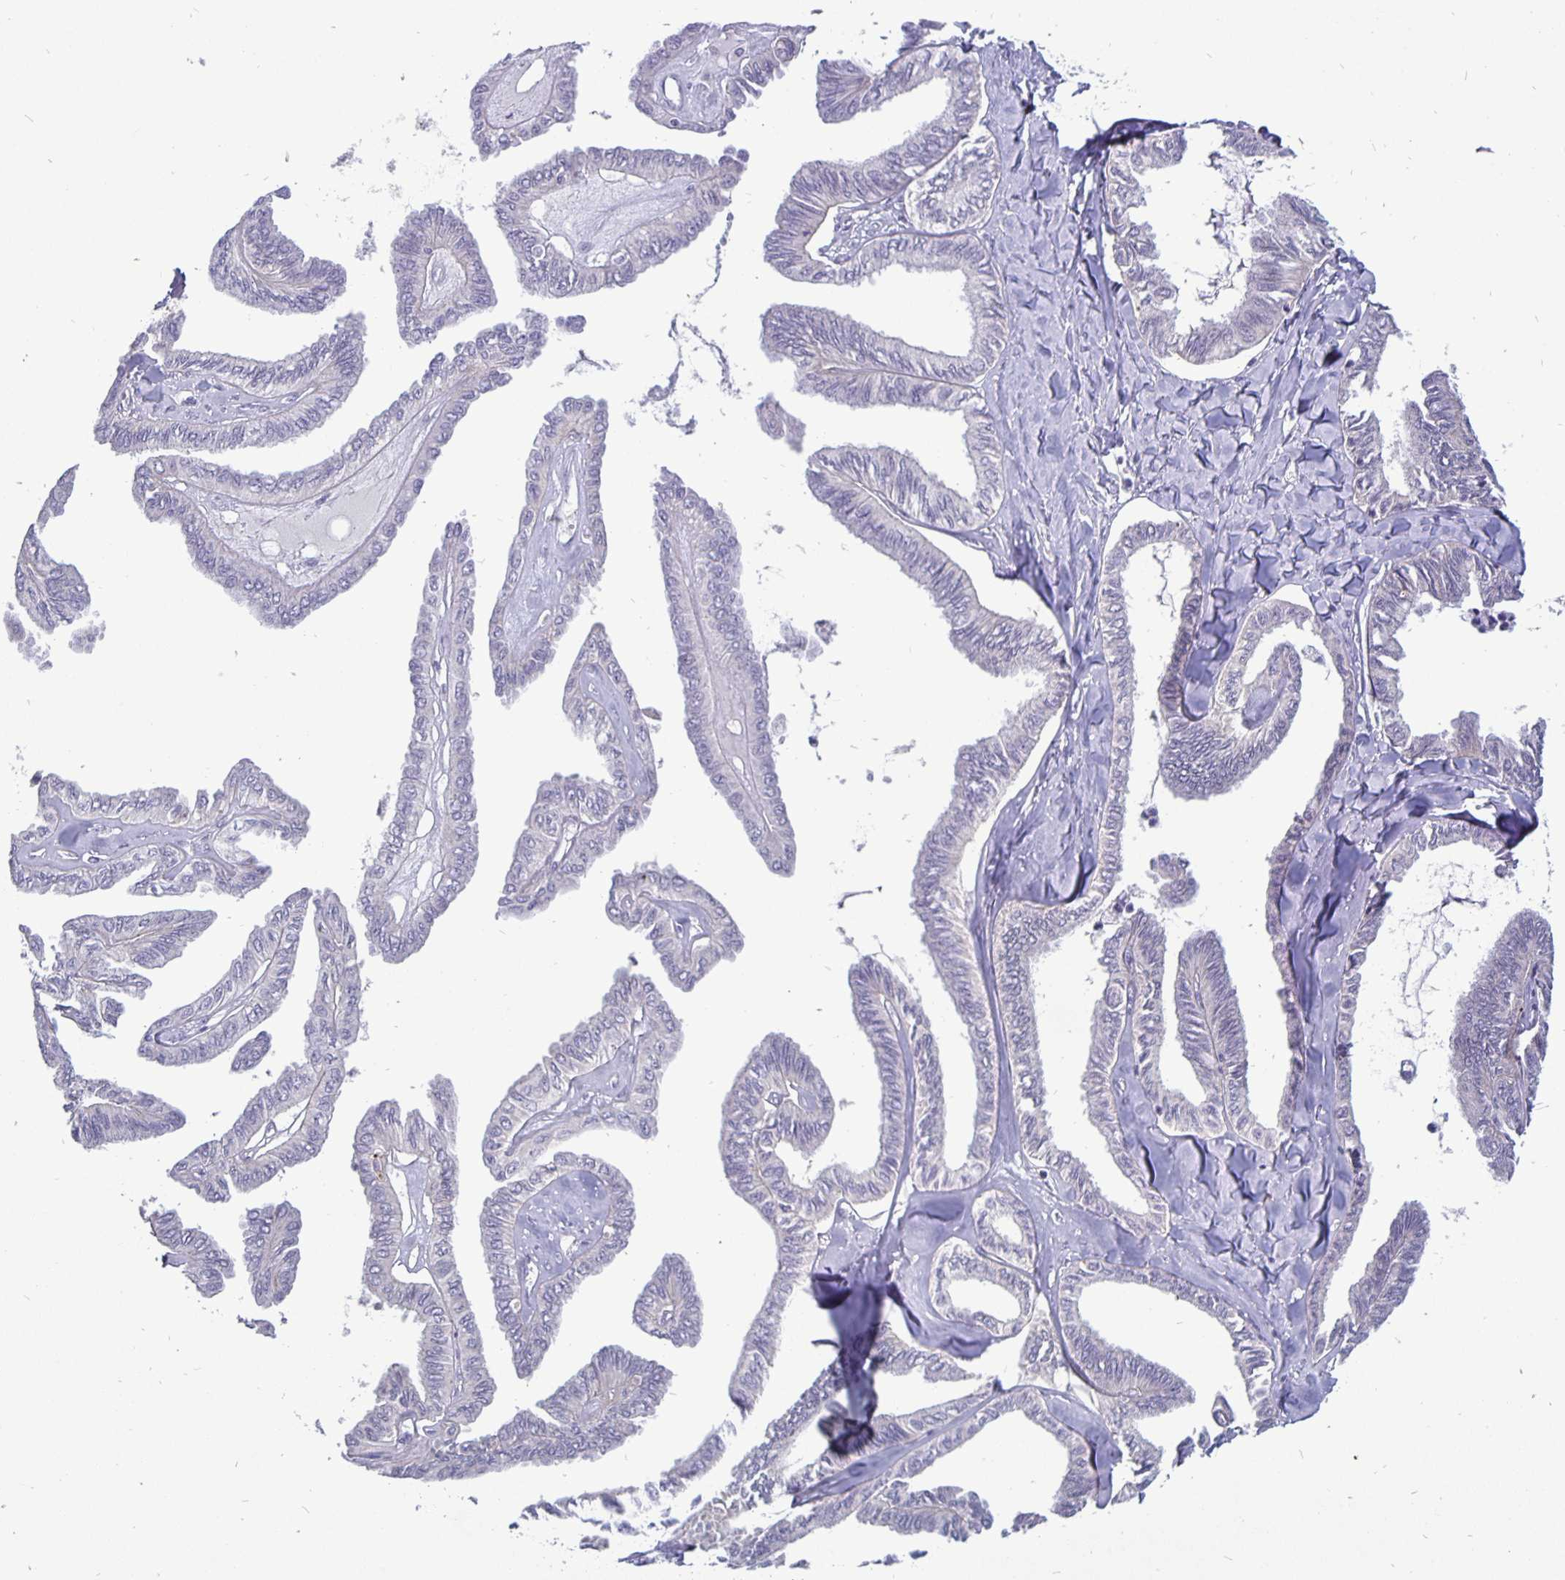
{"staining": {"intensity": "negative", "quantity": "none", "location": "none"}, "tissue": "ovarian cancer", "cell_type": "Tumor cells", "image_type": "cancer", "snomed": [{"axis": "morphology", "description": "Carcinoma, endometroid"}, {"axis": "topography", "description": "Ovary"}], "caption": "IHC histopathology image of neoplastic tissue: ovarian cancer stained with DAB (3,3'-diaminobenzidine) demonstrates no significant protein positivity in tumor cells.", "gene": "ERBB2", "patient": {"sex": "female", "age": 70}}